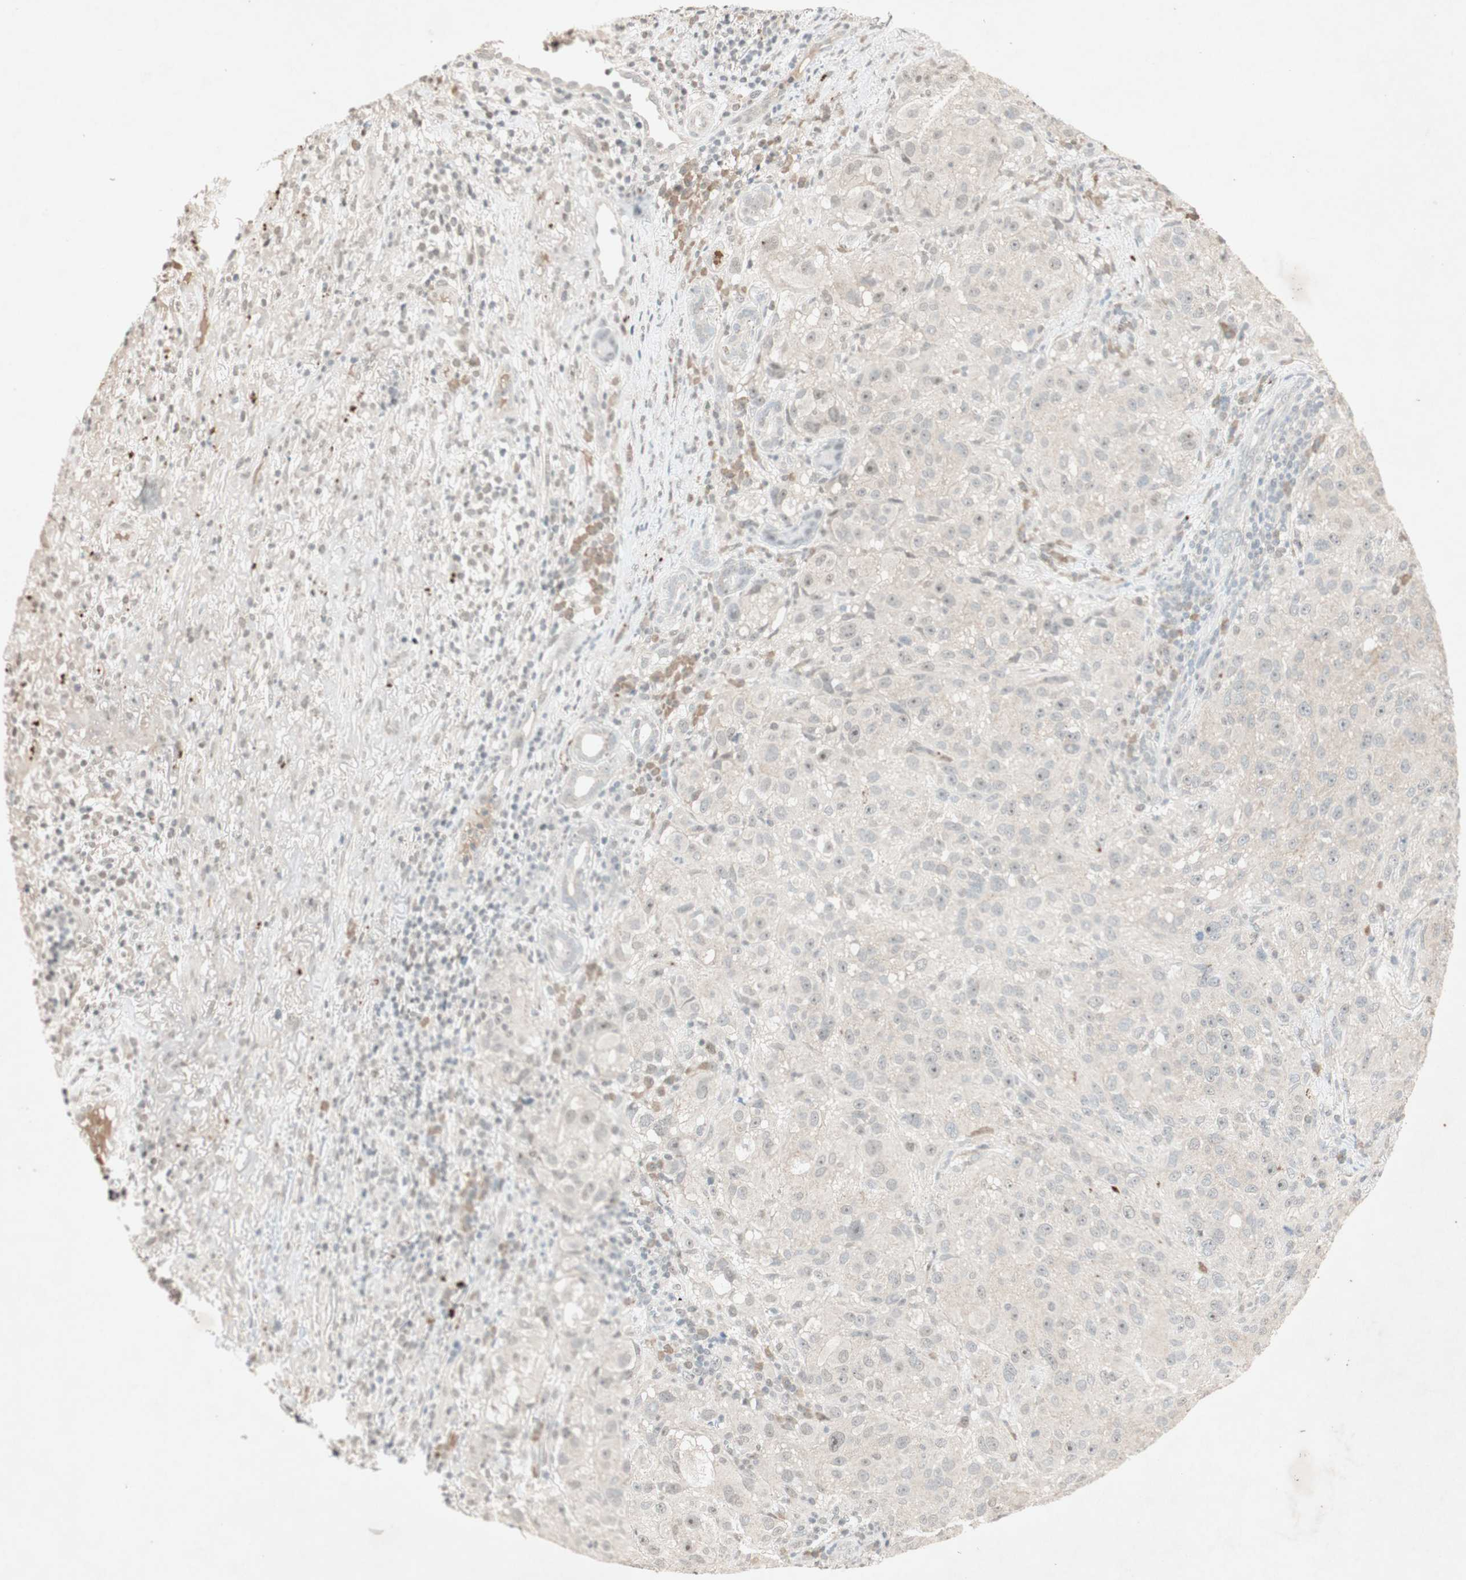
{"staining": {"intensity": "negative", "quantity": "none", "location": "none"}, "tissue": "melanoma", "cell_type": "Tumor cells", "image_type": "cancer", "snomed": [{"axis": "morphology", "description": "Necrosis, NOS"}, {"axis": "morphology", "description": "Malignant melanoma, NOS"}, {"axis": "topography", "description": "Skin"}], "caption": "High power microscopy micrograph of an immunohistochemistry photomicrograph of malignant melanoma, revealing no significant expression in tumor cells.", "gene": "RNGTT", "patient": {"sex": "female", "age": 87}}